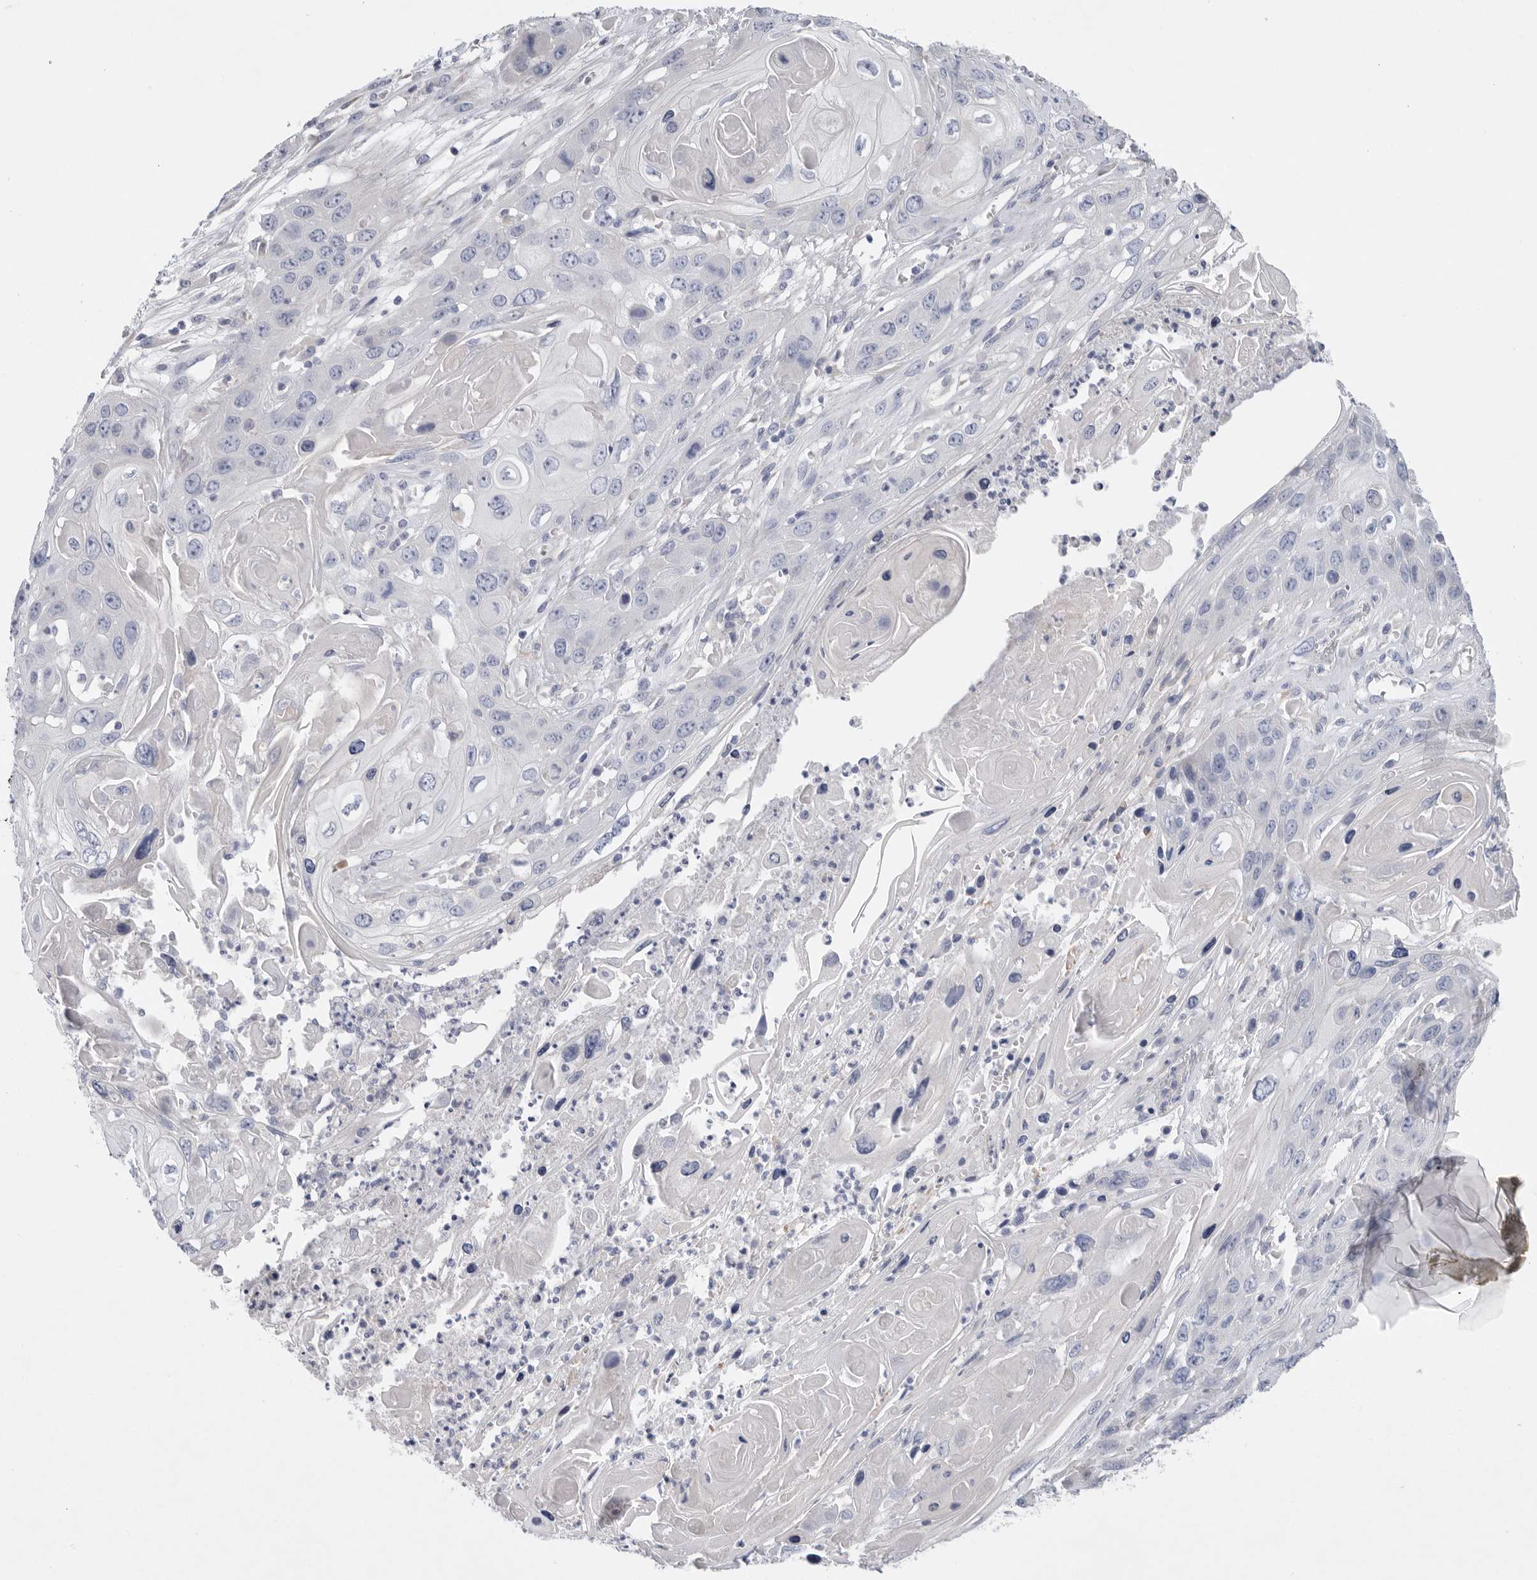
{"staining": {"intensity": "negative", "quantity": "none", "location": "none"}, "tissue": "skin cancer", "cell_type": "Tumor cells", "image_type": "cancer", "snomed": [{"axis": "morphology", "description": "Squamous cell carcinoma, NOS"}, {"axis": "topography", "description": "Skin"}], "caption": "Immunohistochemistry (IHC) micrograph of neoplastic tissue: human skin cancer stained with DAB reveals no significant protein expression in tumor cells.", "gene": "CAMK2B", "patient": {"sex": "male", "age": 55}}